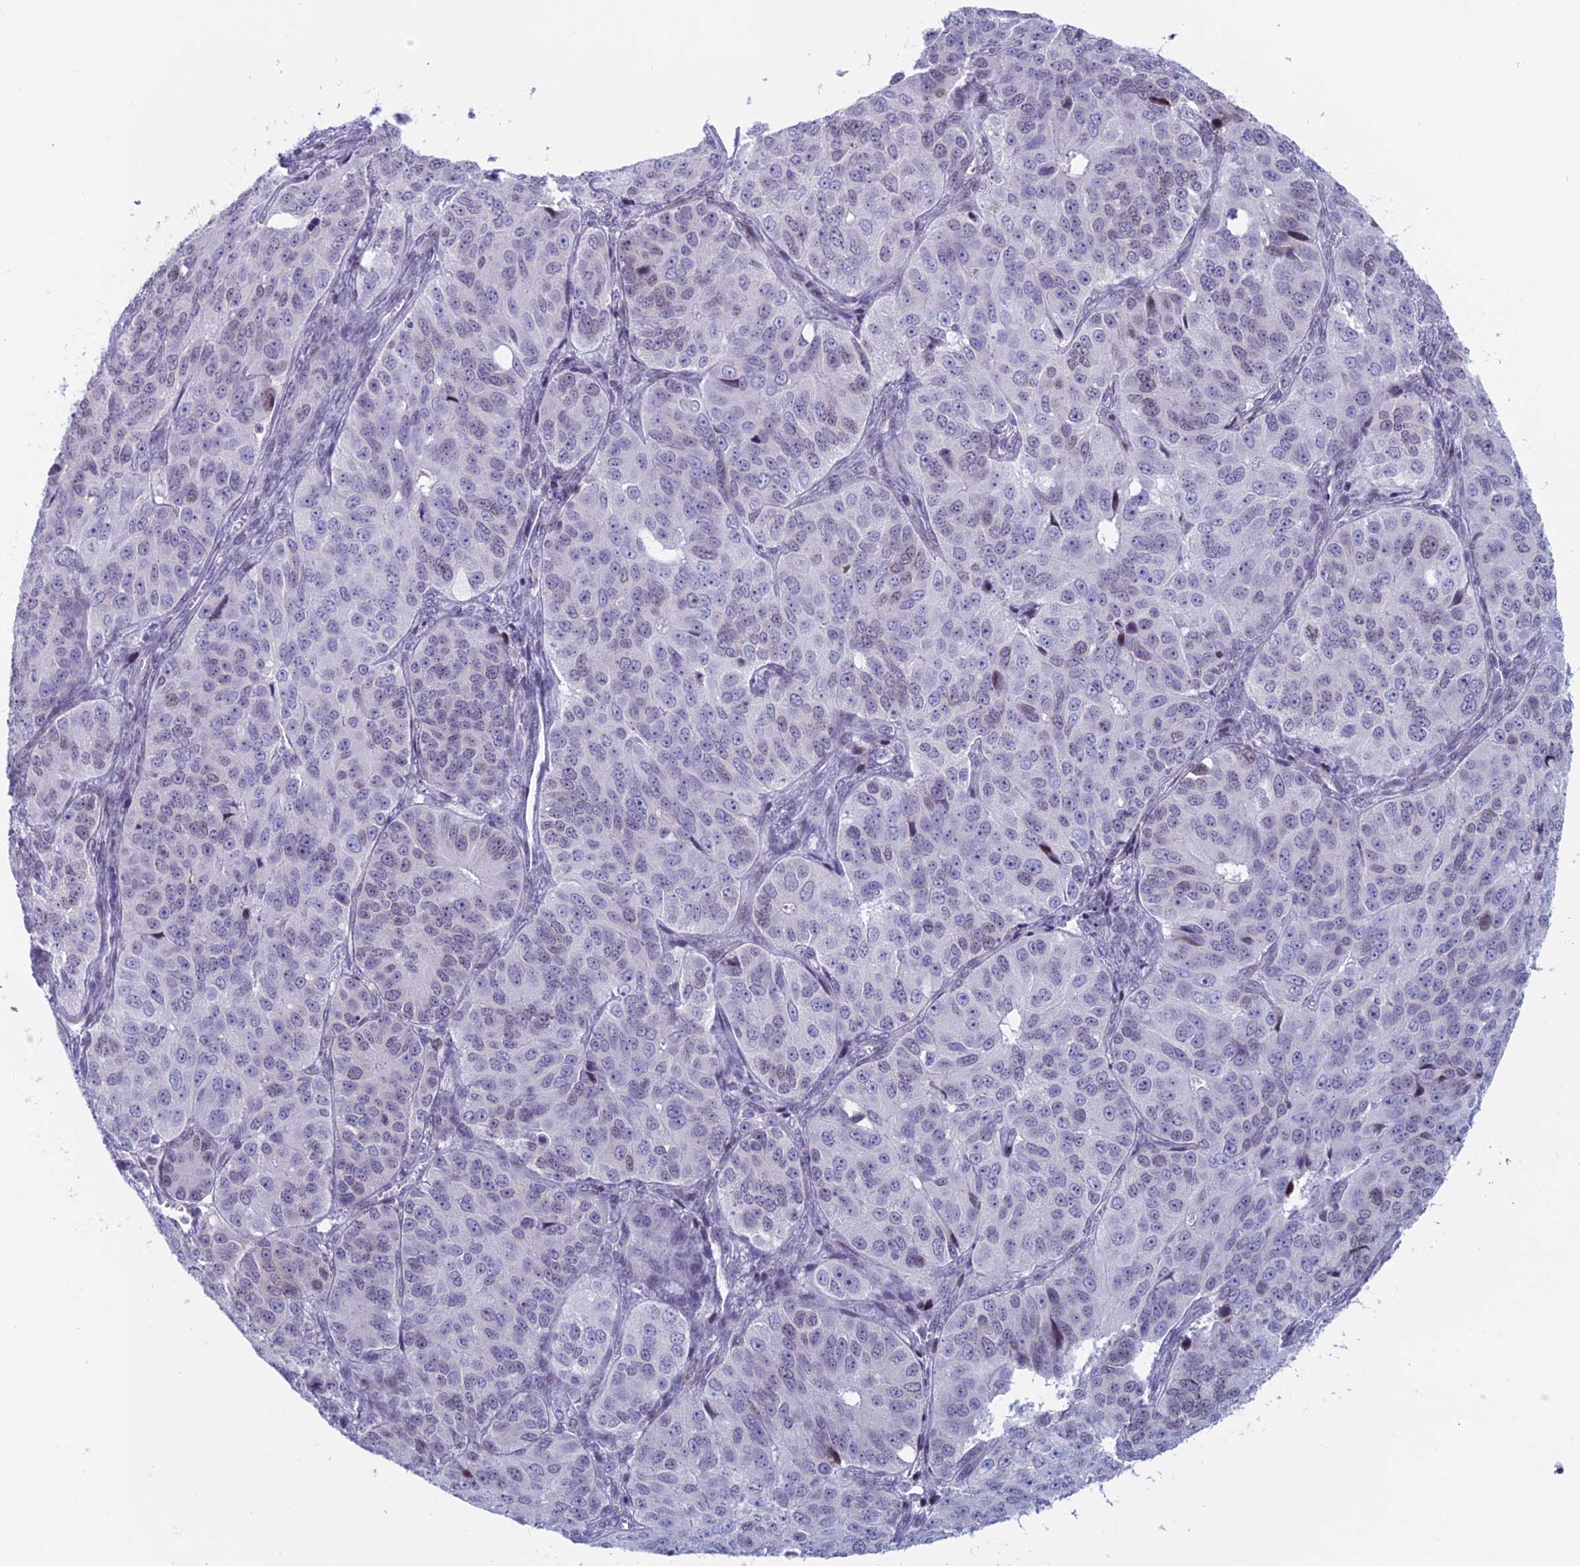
{"staining": {"intensity": "negative", "quantity": "none", "location": "none"}, "tissue": "ovarian cancer", "cell_type": "Tumor cells", "image_type": "cancer", "snomed": [{"axis": "morphology", "description": "Carcinoma, endometroid"}, {"axis": "topography", "description": "Ovary"}], "caption": "Immunohistochemistry image of human ovarian cancer (endometroid carcinoma) stained for a protein (brown), which exhibits no positivity in tumor cells.", "gene": "CERS6", "patient": {"sex": "female", "age": 51}}